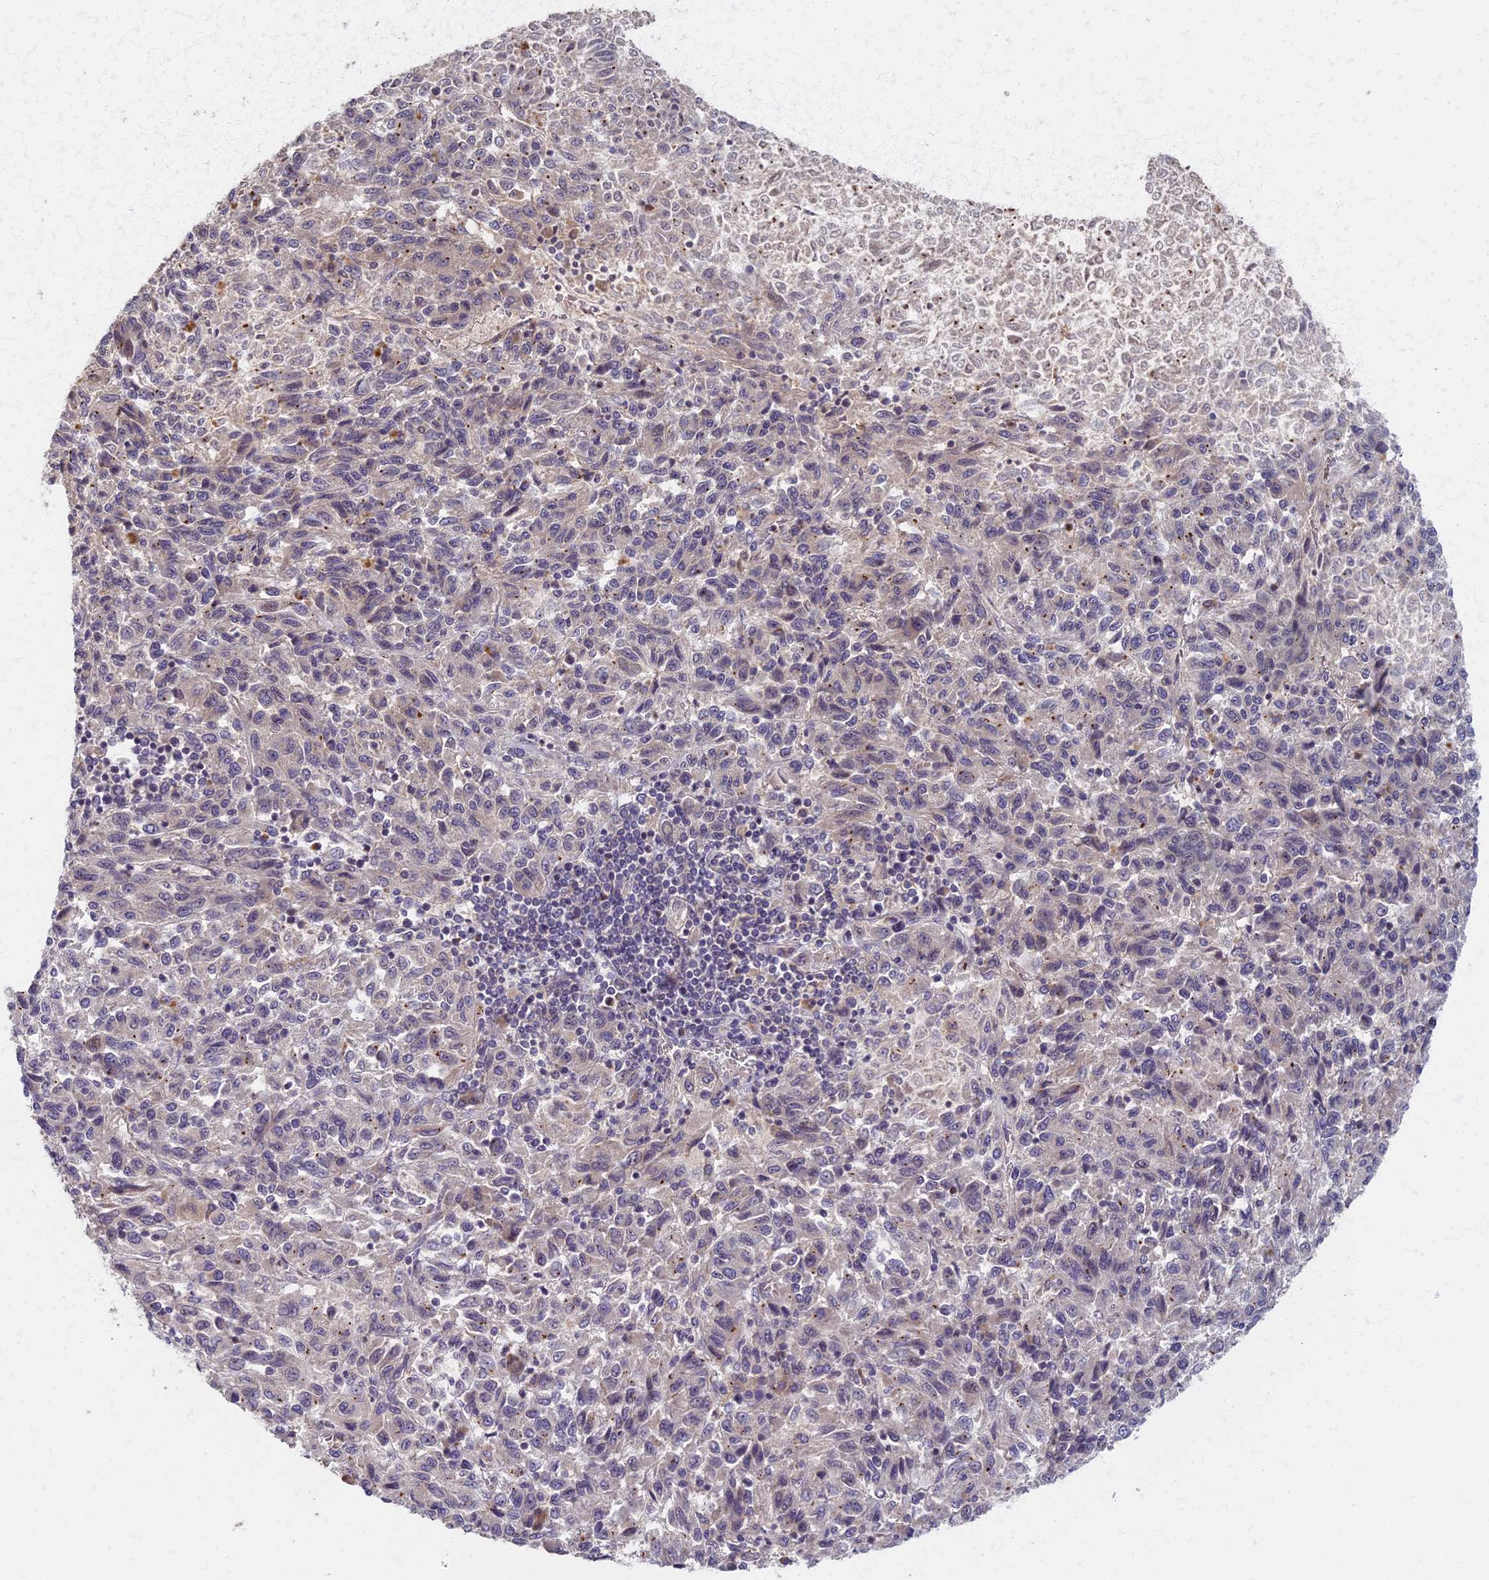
{"staining": {"intensity": "negative", "quantity": "none", "location": "none"}, "tissue": "melanoma", "cell_type": "Tumor cells", "image_type": "cancer", "snomed": [{"axis": "morphology", "description": "Malignant melanoma, Metastatic site"}, {"axis": "topography", "description": "Lung"}], "caption": "A high-resolution photomicrograph shows immunohistochemistry staining of malignant melanoma (metastatic site), which demonstrates no significant staining in tumor cells.", "gene": "AP4E1", "patient": {"sex": "male", "age": 64}}